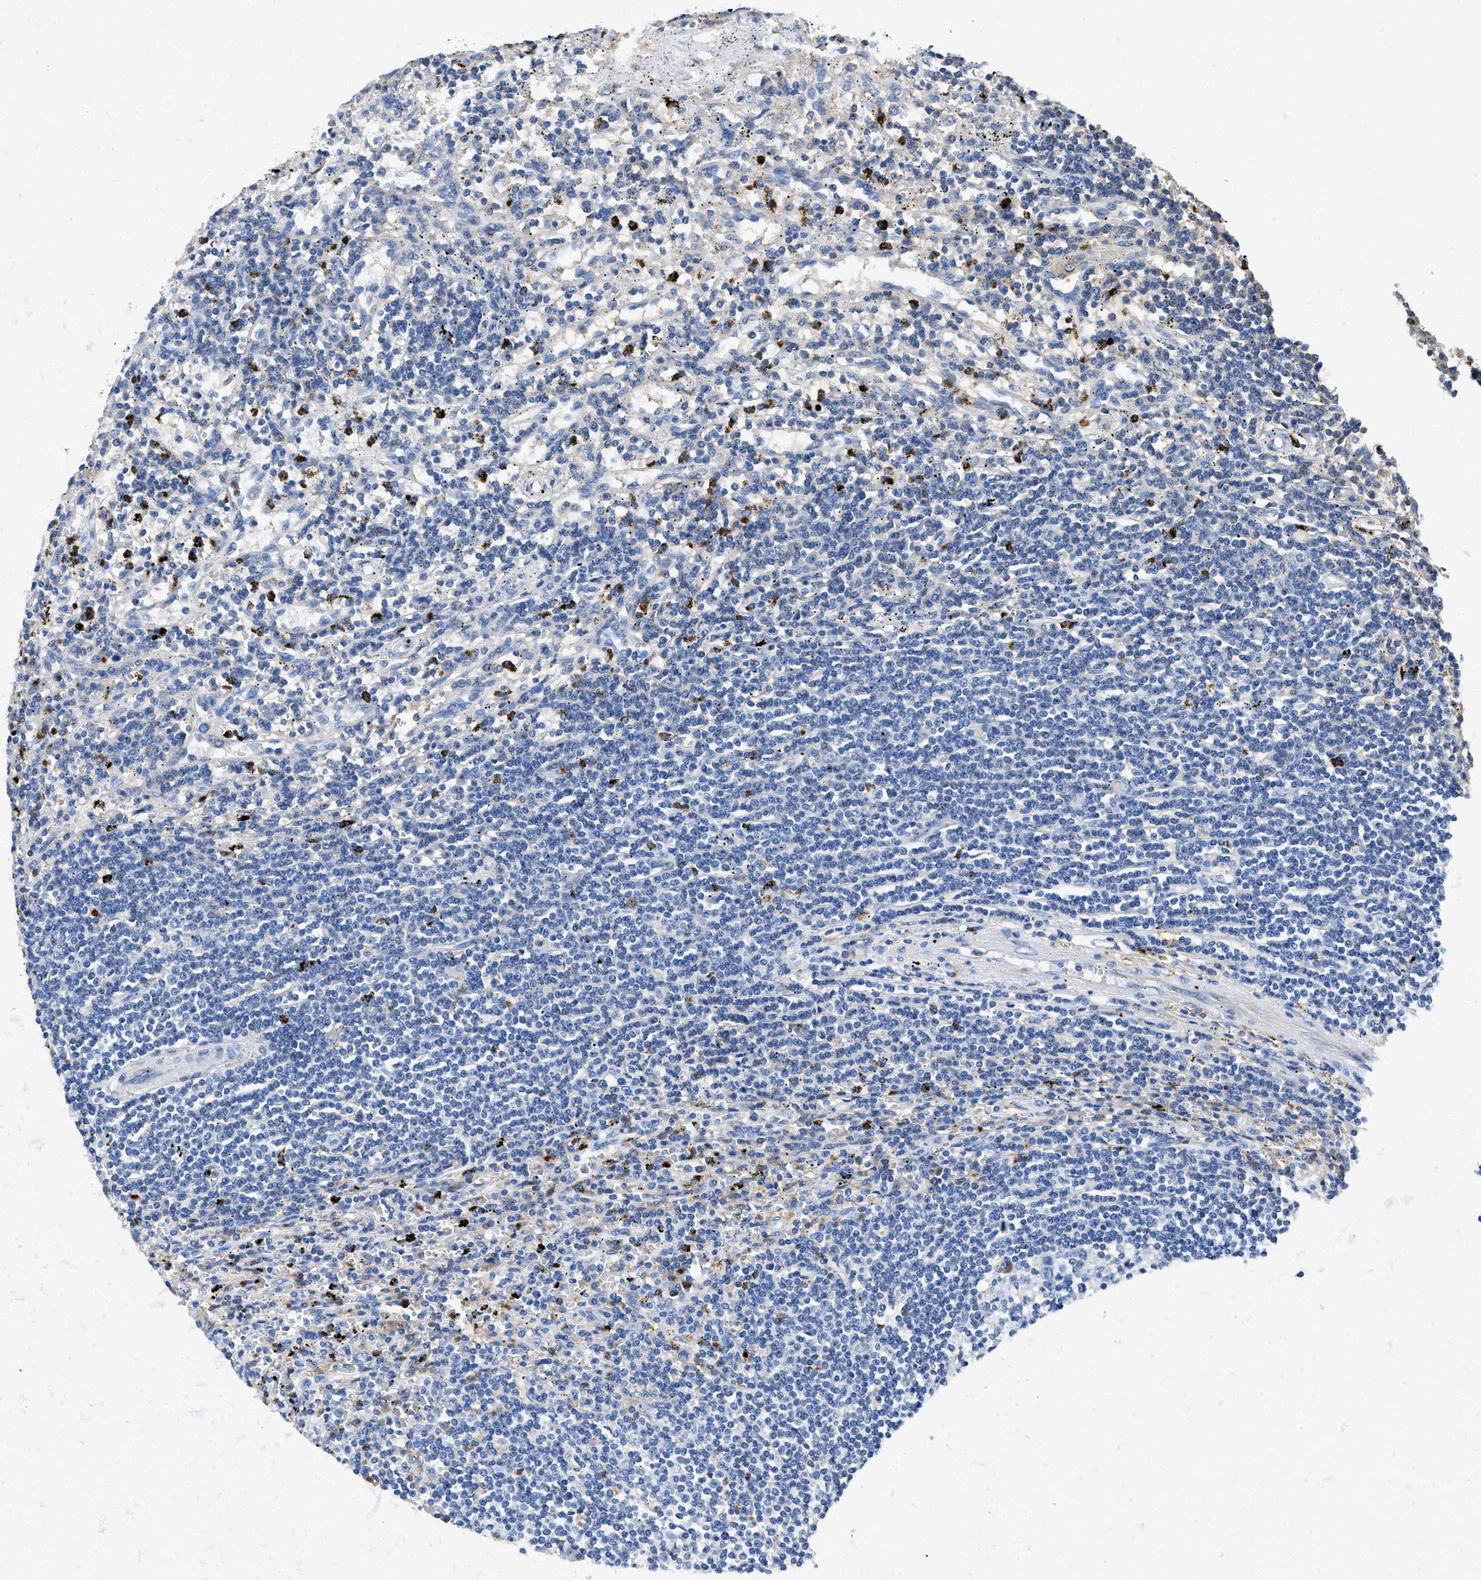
{"staining": {"intensity": "negative", "quantity": "none", "location": "none"}, "tissue": "lymphoma", "cell_type": "Tumor cells", "image_type": "cancer", "snomed": [{"axis": "morphology", "description": "Malignant lymphoma, non-Hodgkin's type, Low grade"}, {"axis": "topography", "description": "Spleen"}], "caption": "DAB (3,3'-diaminobenzidine) immunohistochemical staining of human low-grade malignant lymphoma, non-Hodgkin's type displays no significant positivity in tumor cells. (DAB (3,3'-diaminobenzidine) immunohistochemistry visualized using brightfield microscopy, high magnification).", "gene": "NEB", "patient": {"sex": "male", "age": 76}}